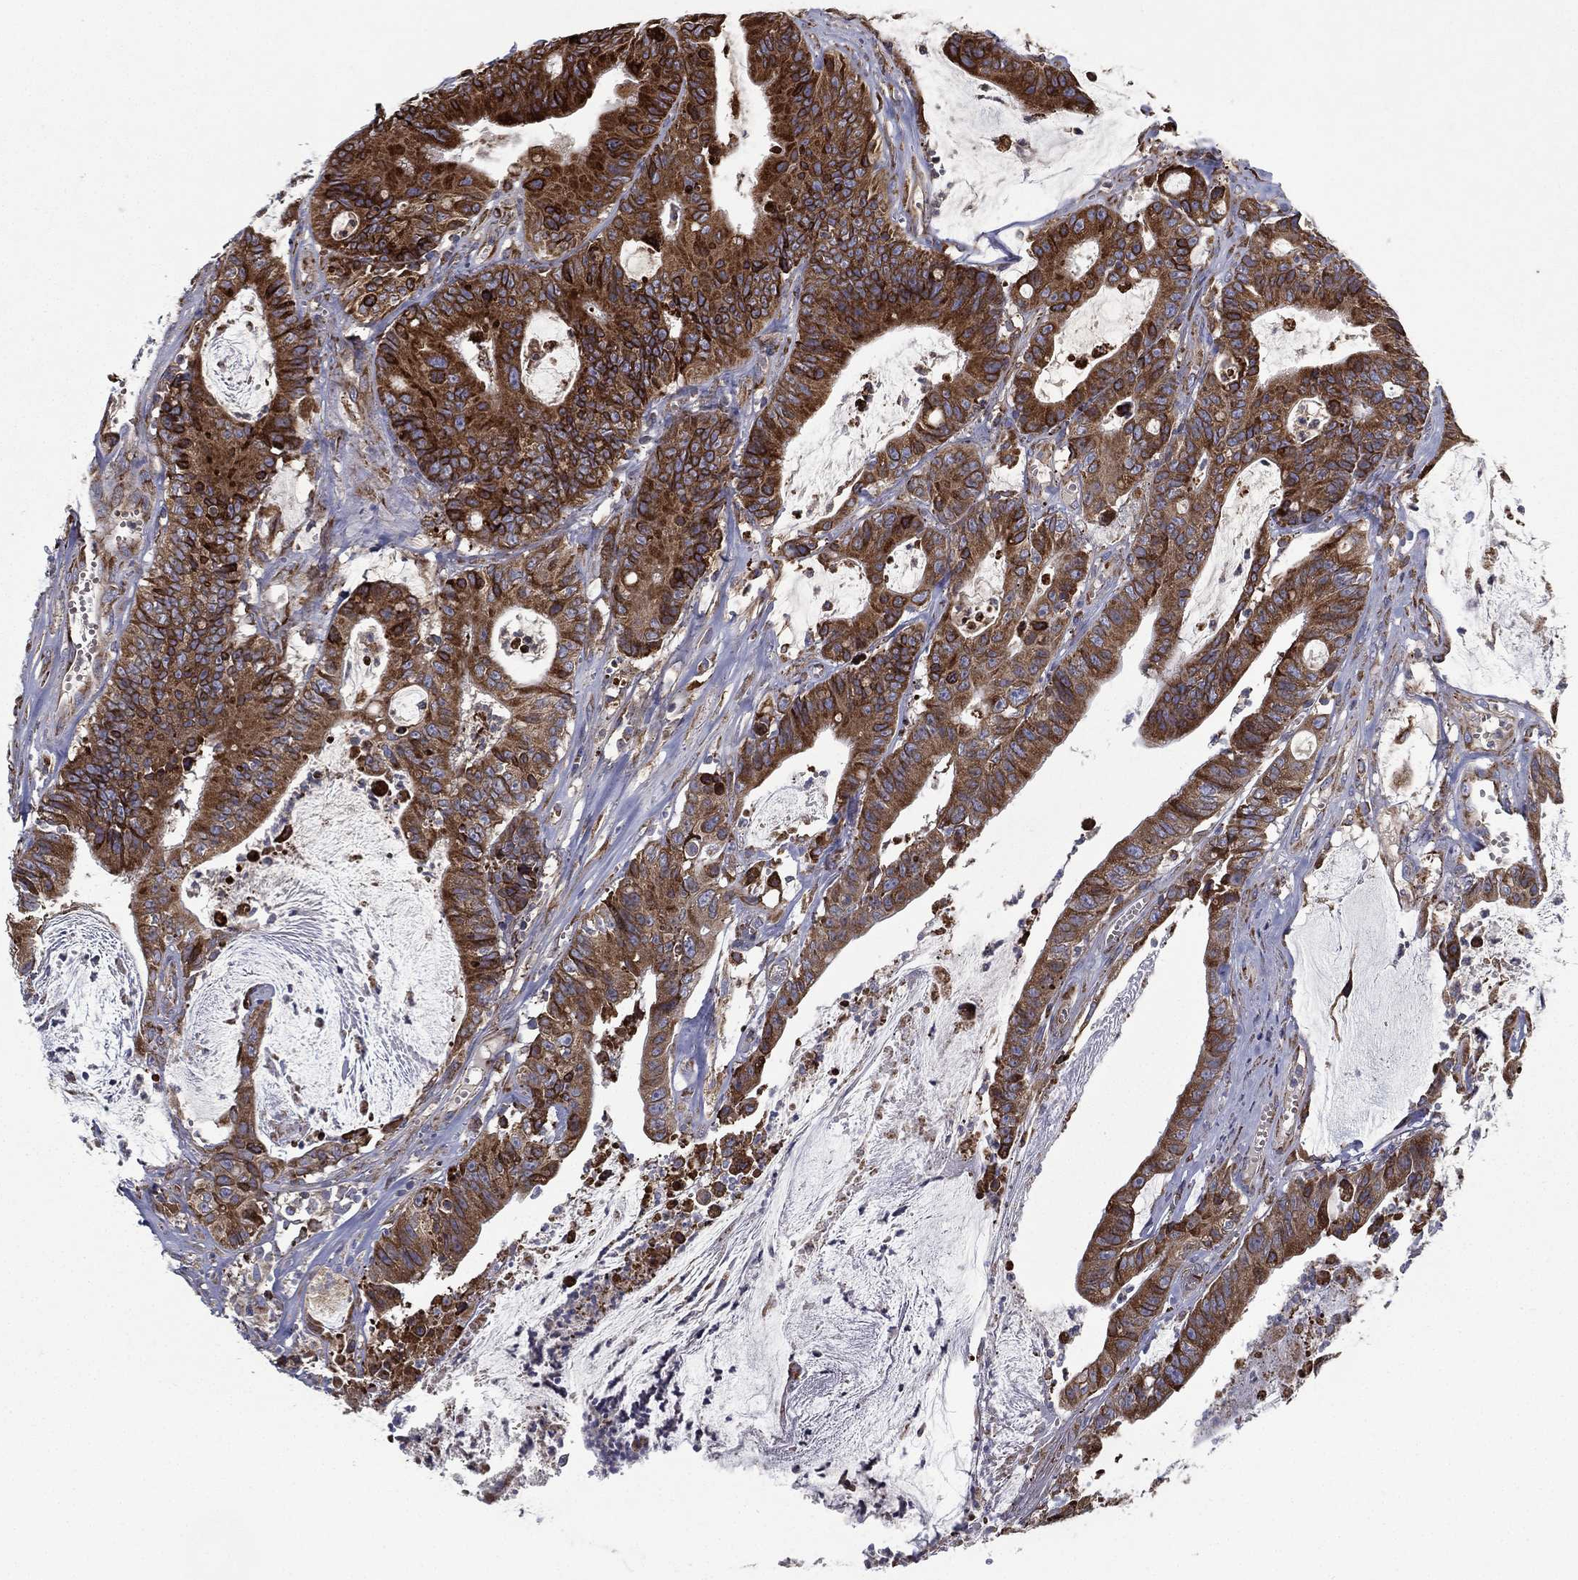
{"staining": {"intensity": "strong", "quantity": ">75%", "location": "cytoplasmic/membranous"}, "tissue": "colorectal cancer", "cell_type": "Tumor cells", "image_type": "cancer", "snomed": [{"axis": "morphology", "description": "Adenocarcinoma, NOS"}, {"axis": "topography", "description": "Colon"}], "caption": "DAB immunohistochemical staining of adenocarcinoma (colorectal) exhibits strong cytoplasmic/membranous protein expression in about >75% of tumor cells. (IHC, brightfield microscopy, high magnification).", "gene": "MT-CYB", "patient": {"sex": "female", "age": 69}}